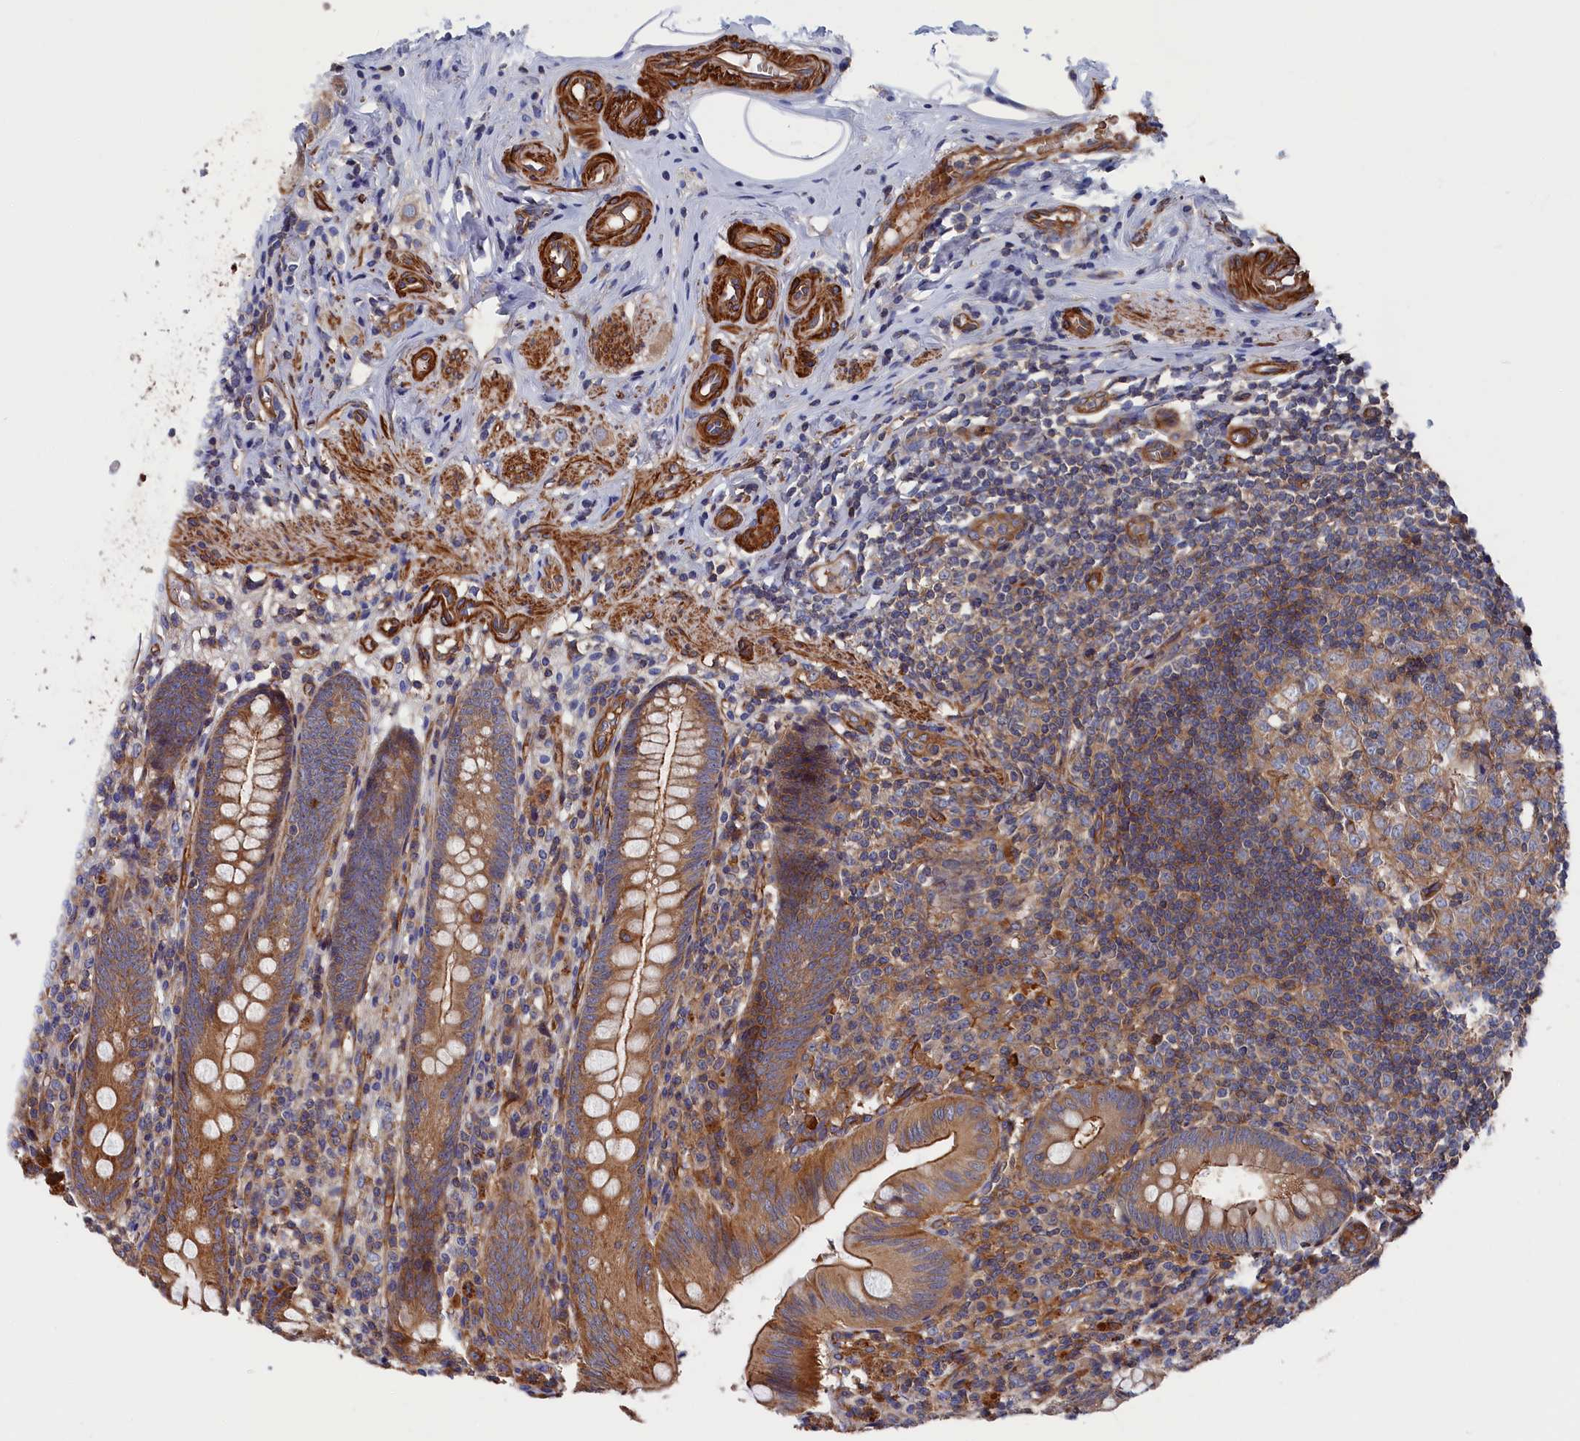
{"staining": {"intensity": "strong", "quantity": ">75%", "location": "cytoplasmic/membranous"}, "tissue": "appendix", "cell_type": "Glandular cells", "image_type": "normal", "snomed": [{"axis": "morphology", "description": "Normal tissue, NOS"}, {"axis": "topography", "description": "Appendix"}], "caption": "Protein staining of unremarkable appendix shows strong cytoplasmic/membranous staining in approximately >75% of glandular cells. The staining was performed using DAB, with brown indicating positive protein expression. Nuclei are stained blue with hematoxylin.", "gene": "LDHD", "patient": {"sex": "male", "age": 55}}